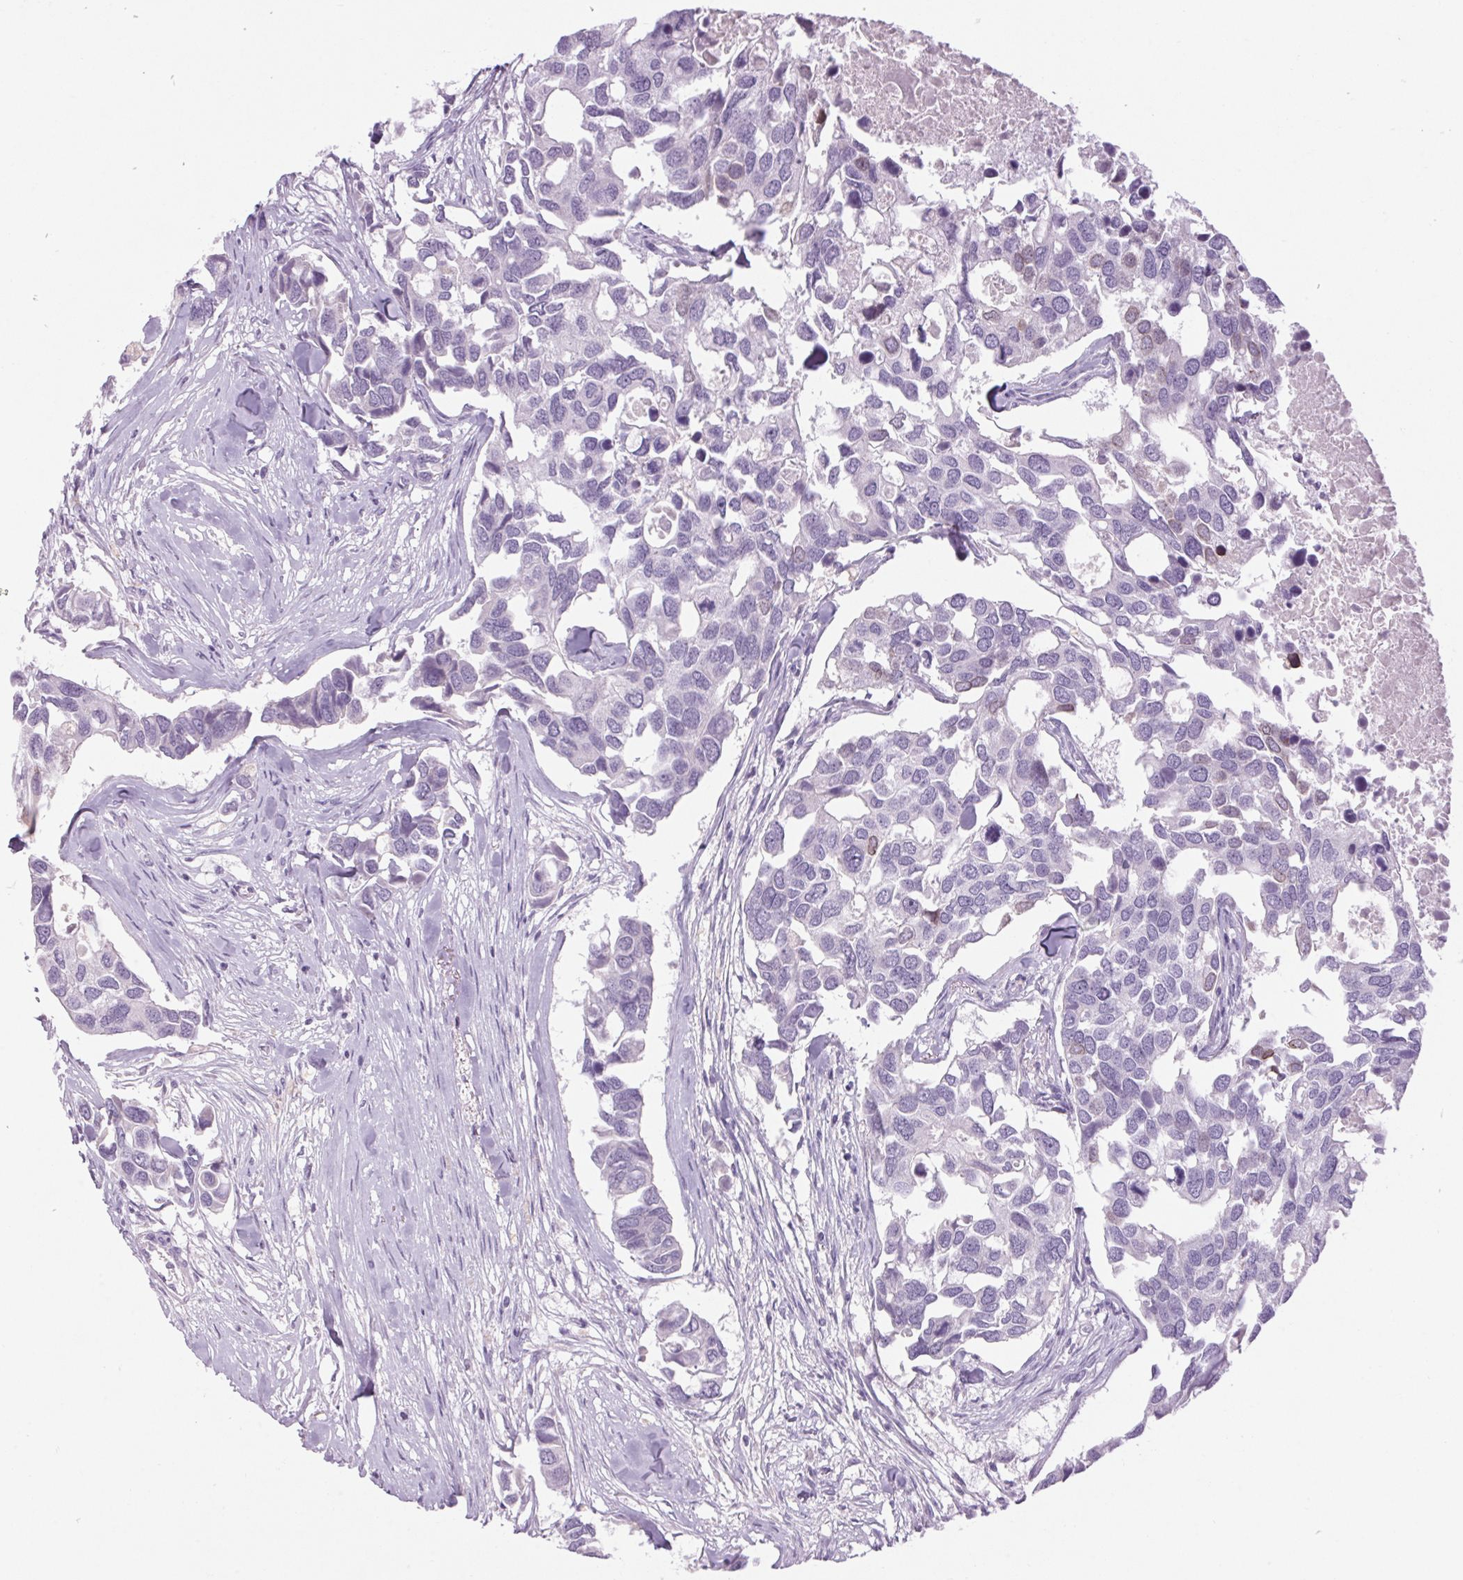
{"staining": {"intensity": "negative", "quantity": "none", "location": "none"}, "tissue": "breast cancer", "cell_type": "Tumor cells", "image_type": "cancer", "snomed": [{"axis": "morphology", "description": "Duct carcinoma"}, {"axis": "topography", "description": "Breast"}], "caption": "Immunohistochemistry (IHC) of breast intraductal carcinoma exhibits no expression in tumor cells.", "gene": "RPTN", "patient": {"sex": "female", "age": 83}}